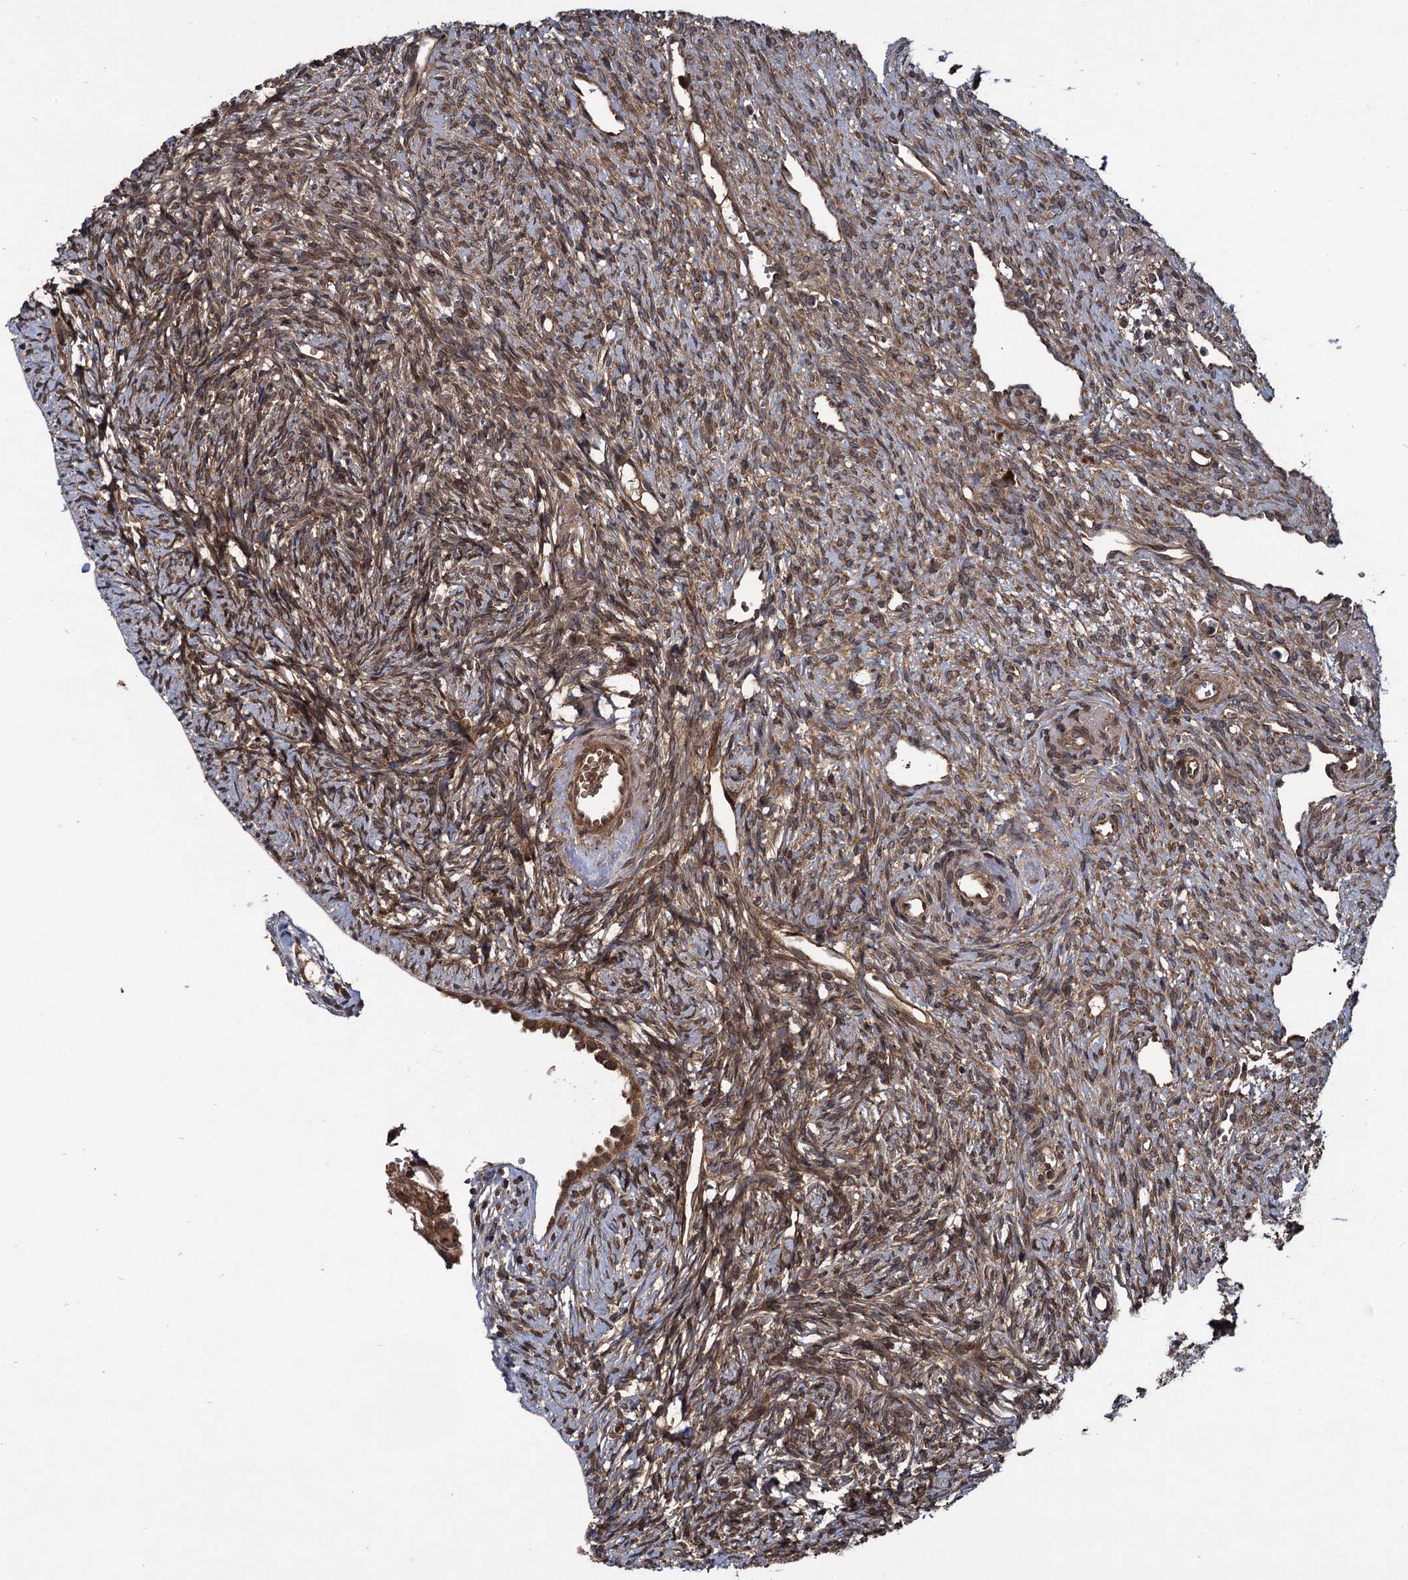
{"staining": {"intensity": "moderate", "quantity": ">75%", "location": "cytoplasmic/membranous,nuclear"}, "tissue": "ovary", "cell_type": "Ovarian stroma cells", "image_type": "normal", "snomed": [{"axis": "morphology", "description": "Normal tissue, NOS"}, {"axis": "topography", "description": "Ovary"}], "caption": "Ovarian stroma cells display medium levels of moderate cytoplasmic/membranous,nuclear expression in about >75% of cells in benign ovary.", "gene": "DCP1B", "patient": {"sex": "female", "age": 51}}